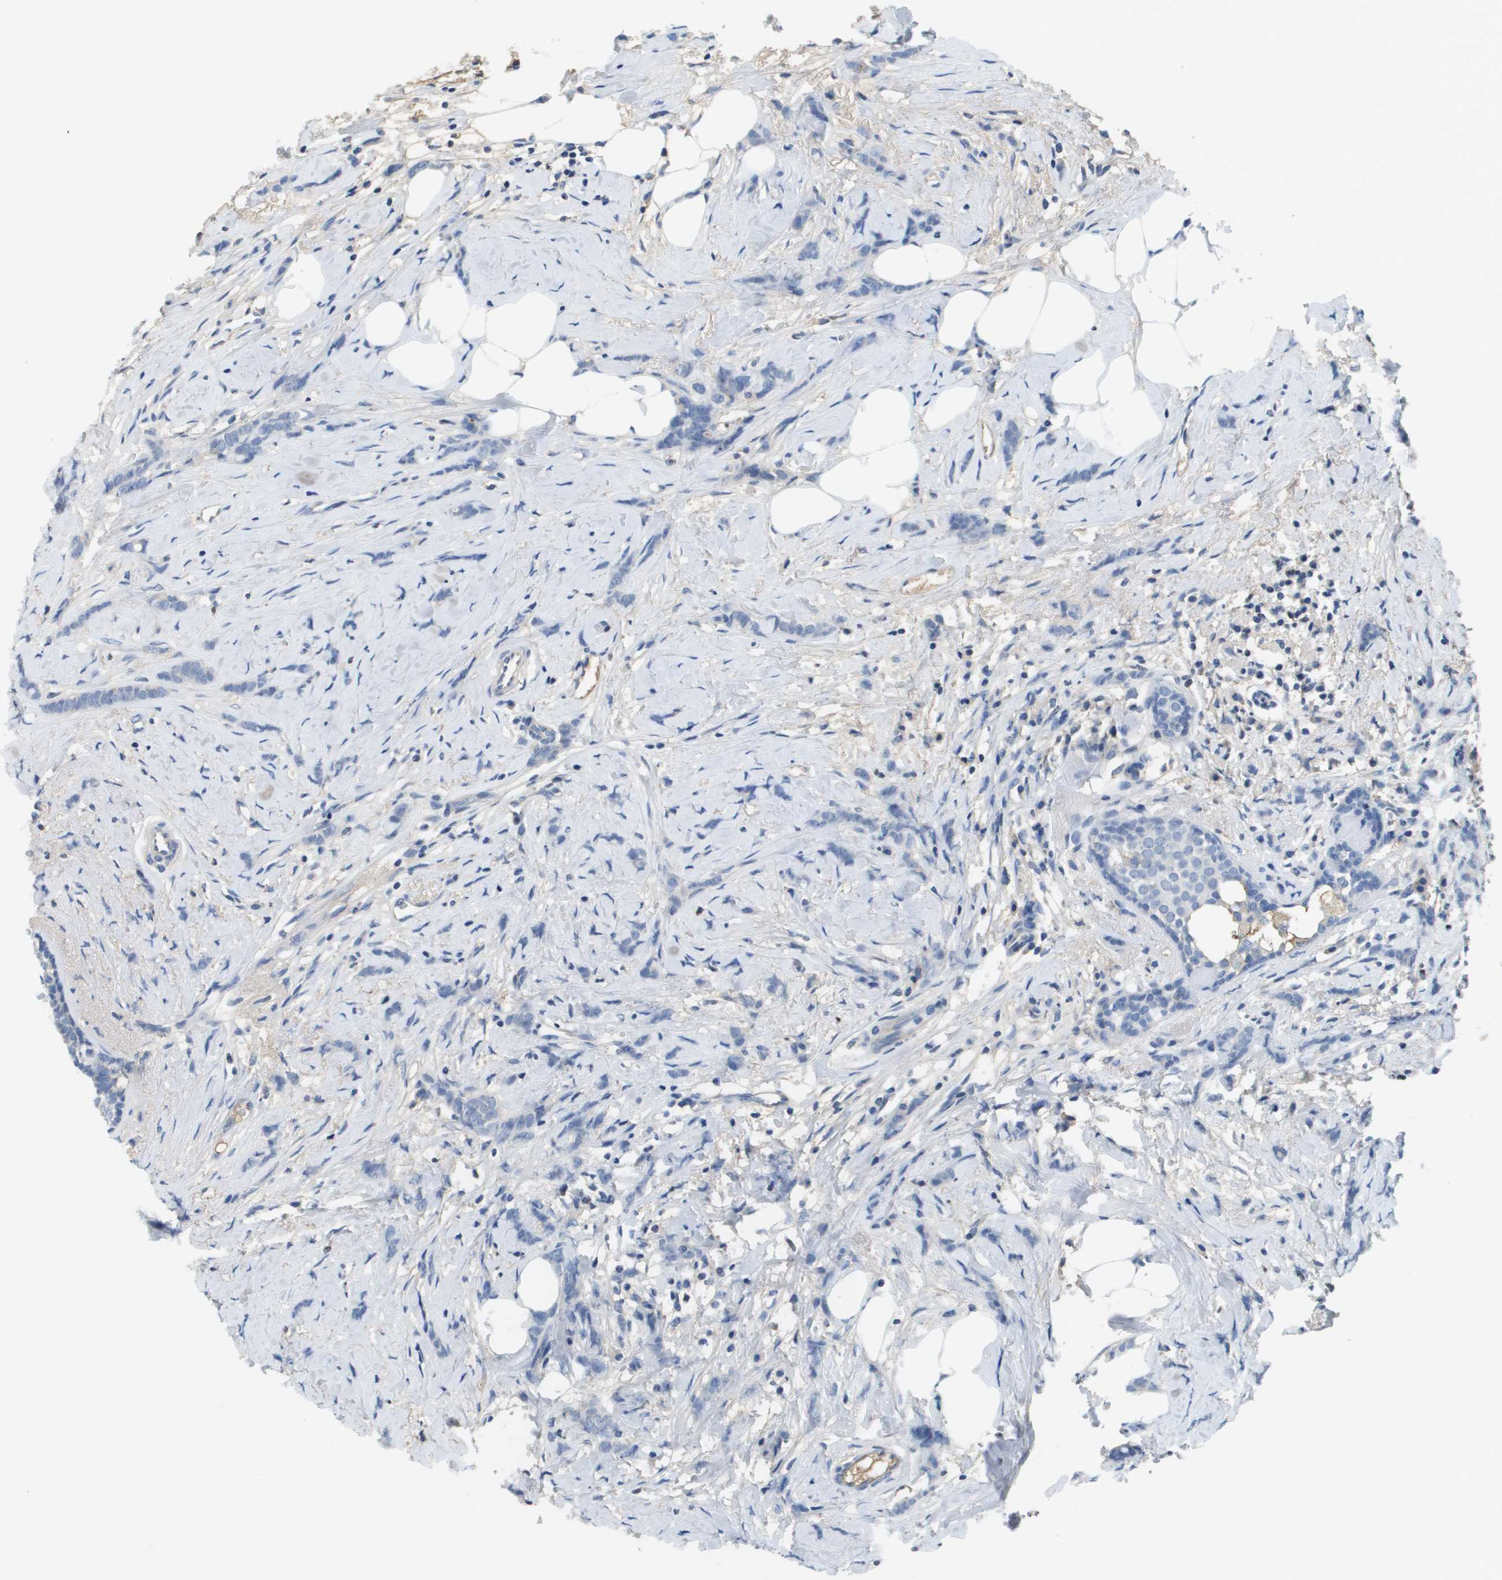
{"staining": {"intensity": "negative", "quantity": "none", "location": "none"}, "tissue": "breast cancer", "cell_type": "Tumor cells", "image_type": "cancer", "snomed": [{"axis": "morphology", "description": "Lobular carcinoma, in situ"}, {"axis": "morphology", "description": "Lobular carcinoma"}, {"axis": "topography", "description": "Breast"}], "caption": "Immunohistochemical staining of human lobular carcinoma in situ (breast) exhibits no significant expression in tumor cells.", "gene": "SLC16A3", "patient": {"sex": "female", "age": 41}}